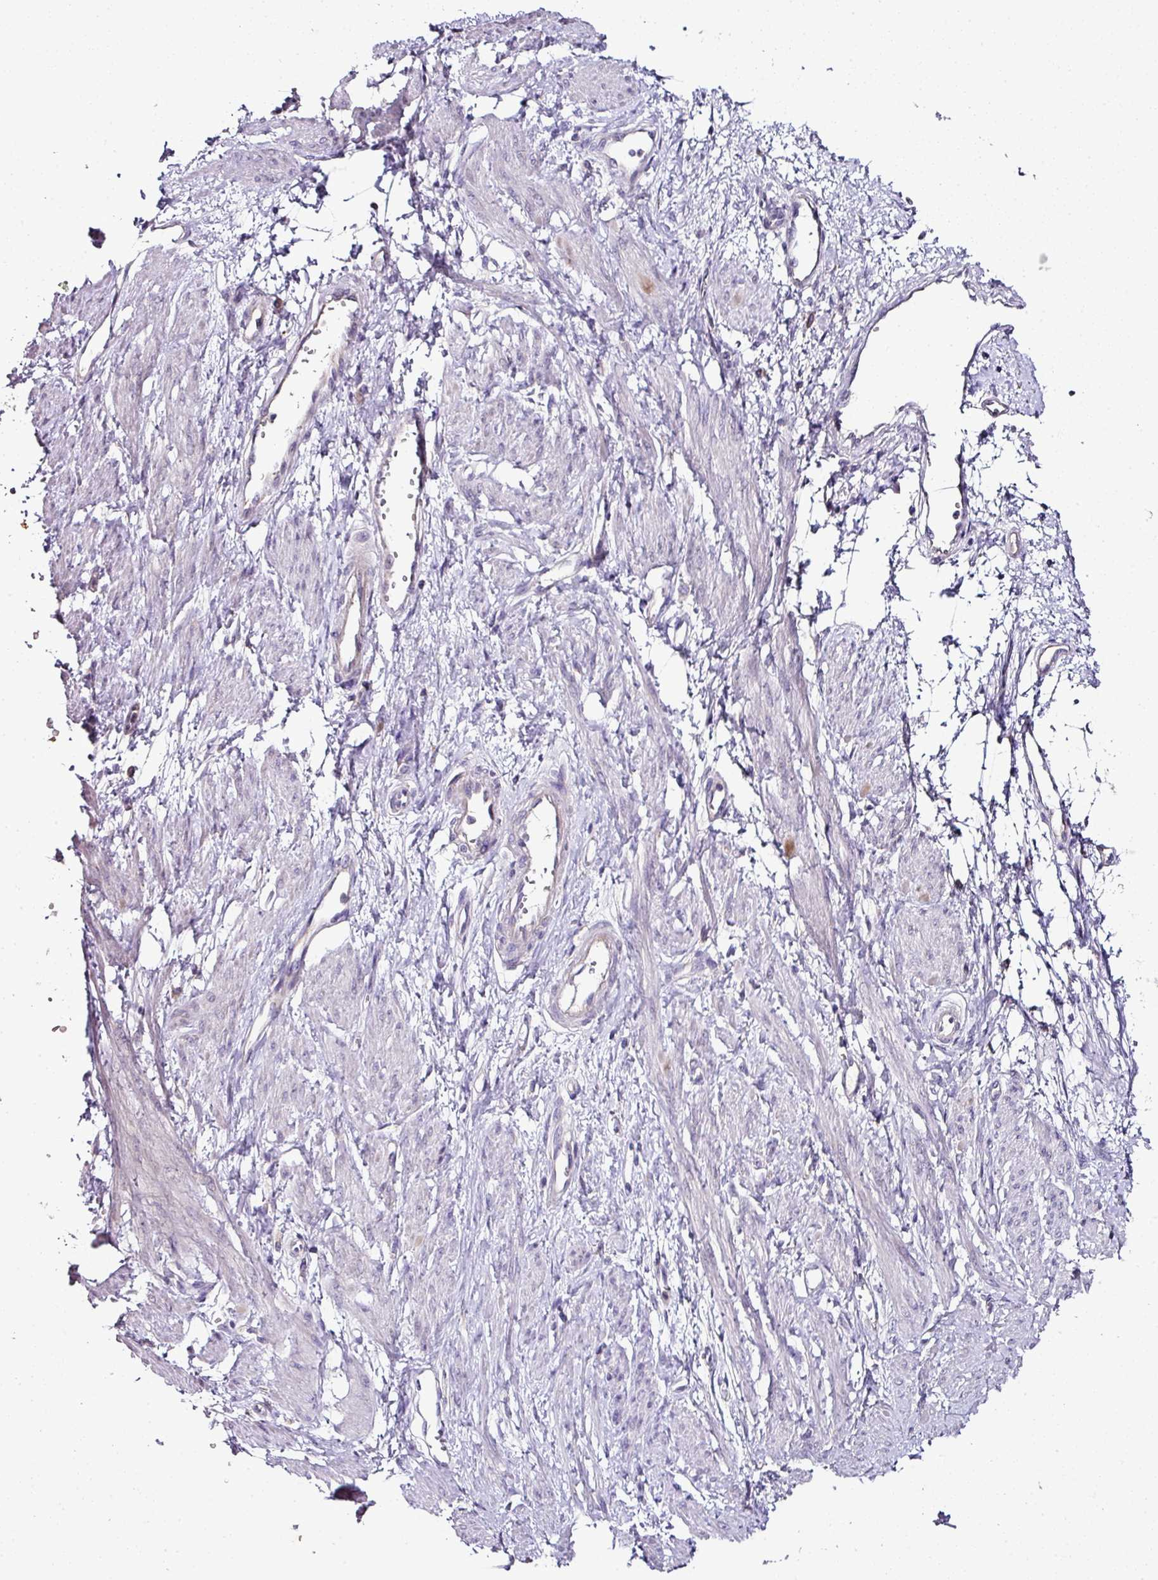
{"staining": {"intensity": "negative", "quantity": "none", "location": "none"}, "tissue": "smooth muscle", "cell_type": "Smooth muscle cells", "image_type": "normal", "snomed": [{"axis": "morphology", "description": "Normal tissue, NOS"}, {"axis": "topography", "description": "Smooth muscle"}, {"axis": "topography", "description": "Uterus"}], "caption": "DAB immunohistochemical staining of benign human smooth muscle exhibits no significant expression in smooth muscle cells.", "gene": "SKIC2", "patient": {"sex": "female", "age": 39}}